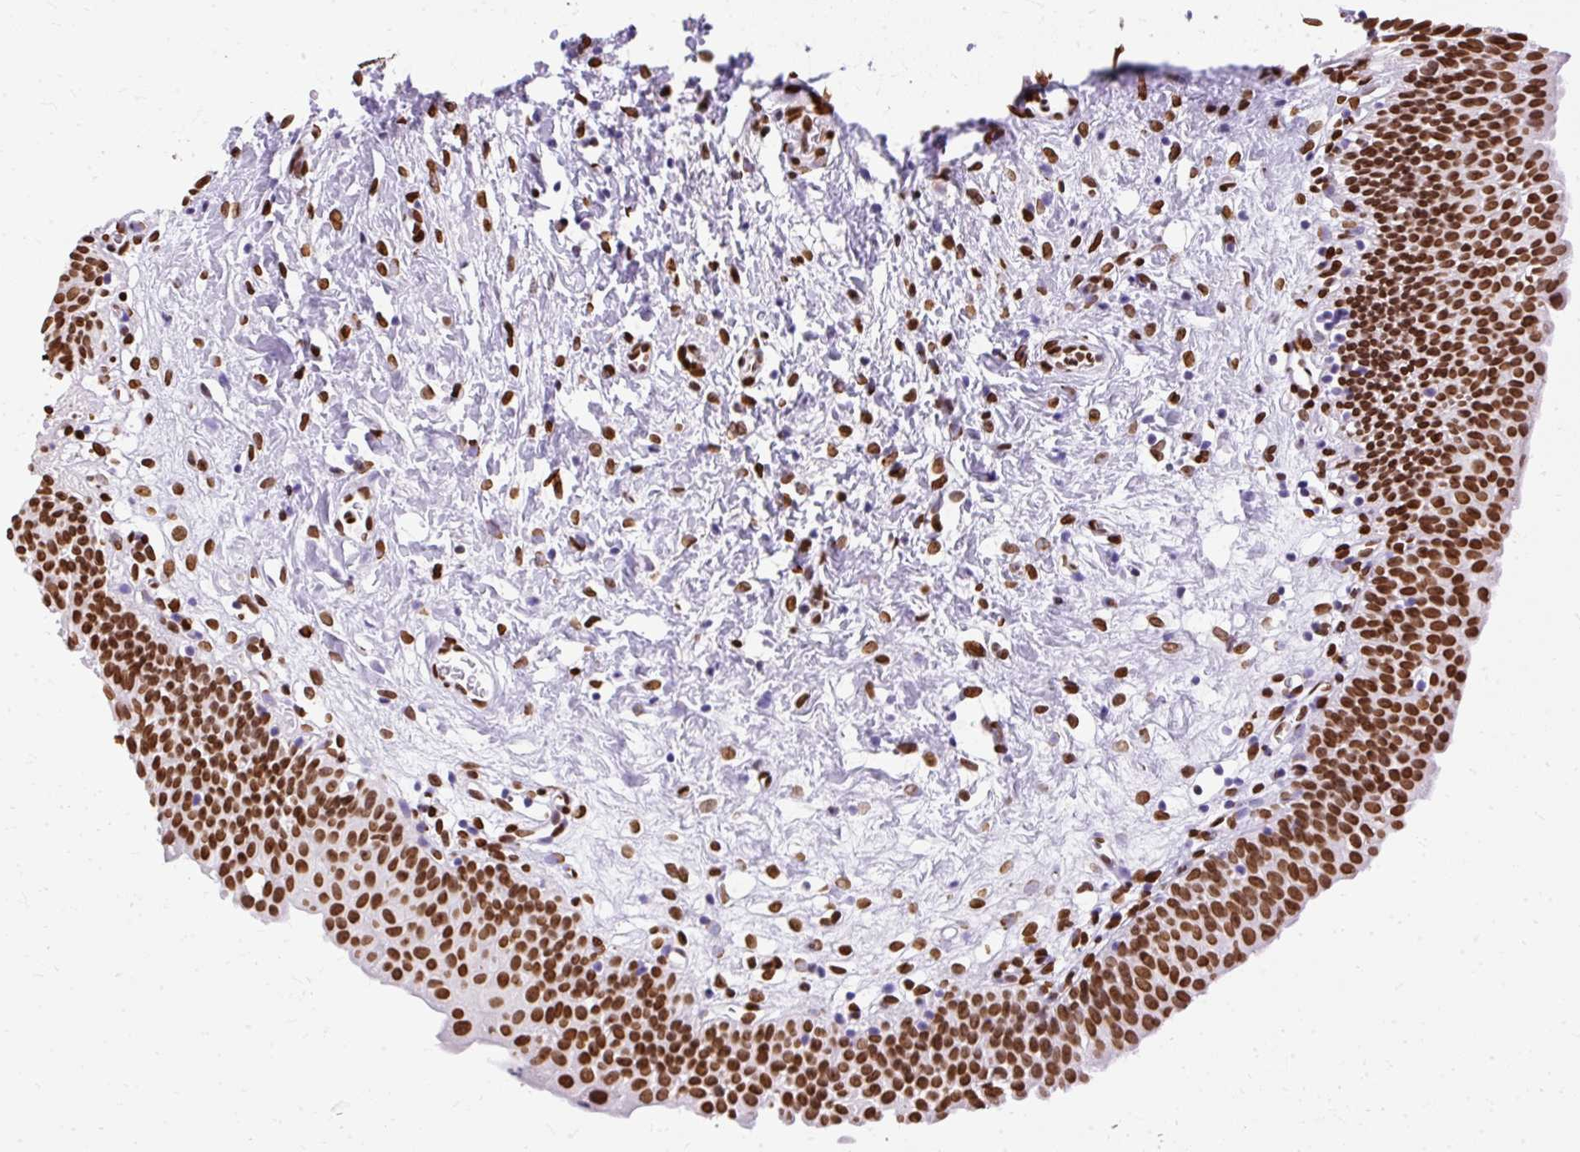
{"staining": {"intensity": "strong", "quantity": "25%-75%", "location": "nuclear"}, "tissue": "urinary bladder", "cell_type": "Urothelial cells", "image_type": "normal", "snomed": [{"axis": "morphology", "description": "Normal tissue, NOS"}, {"axis": "topography", "description": "Urinary bladder"}], "caption": "A brown stain highlights strong nuclear staining of a protein in urothelial cells of normal urinary bladder.", "gene": "TMEM184C", "patient": {"sex": "male", "age": 51}}